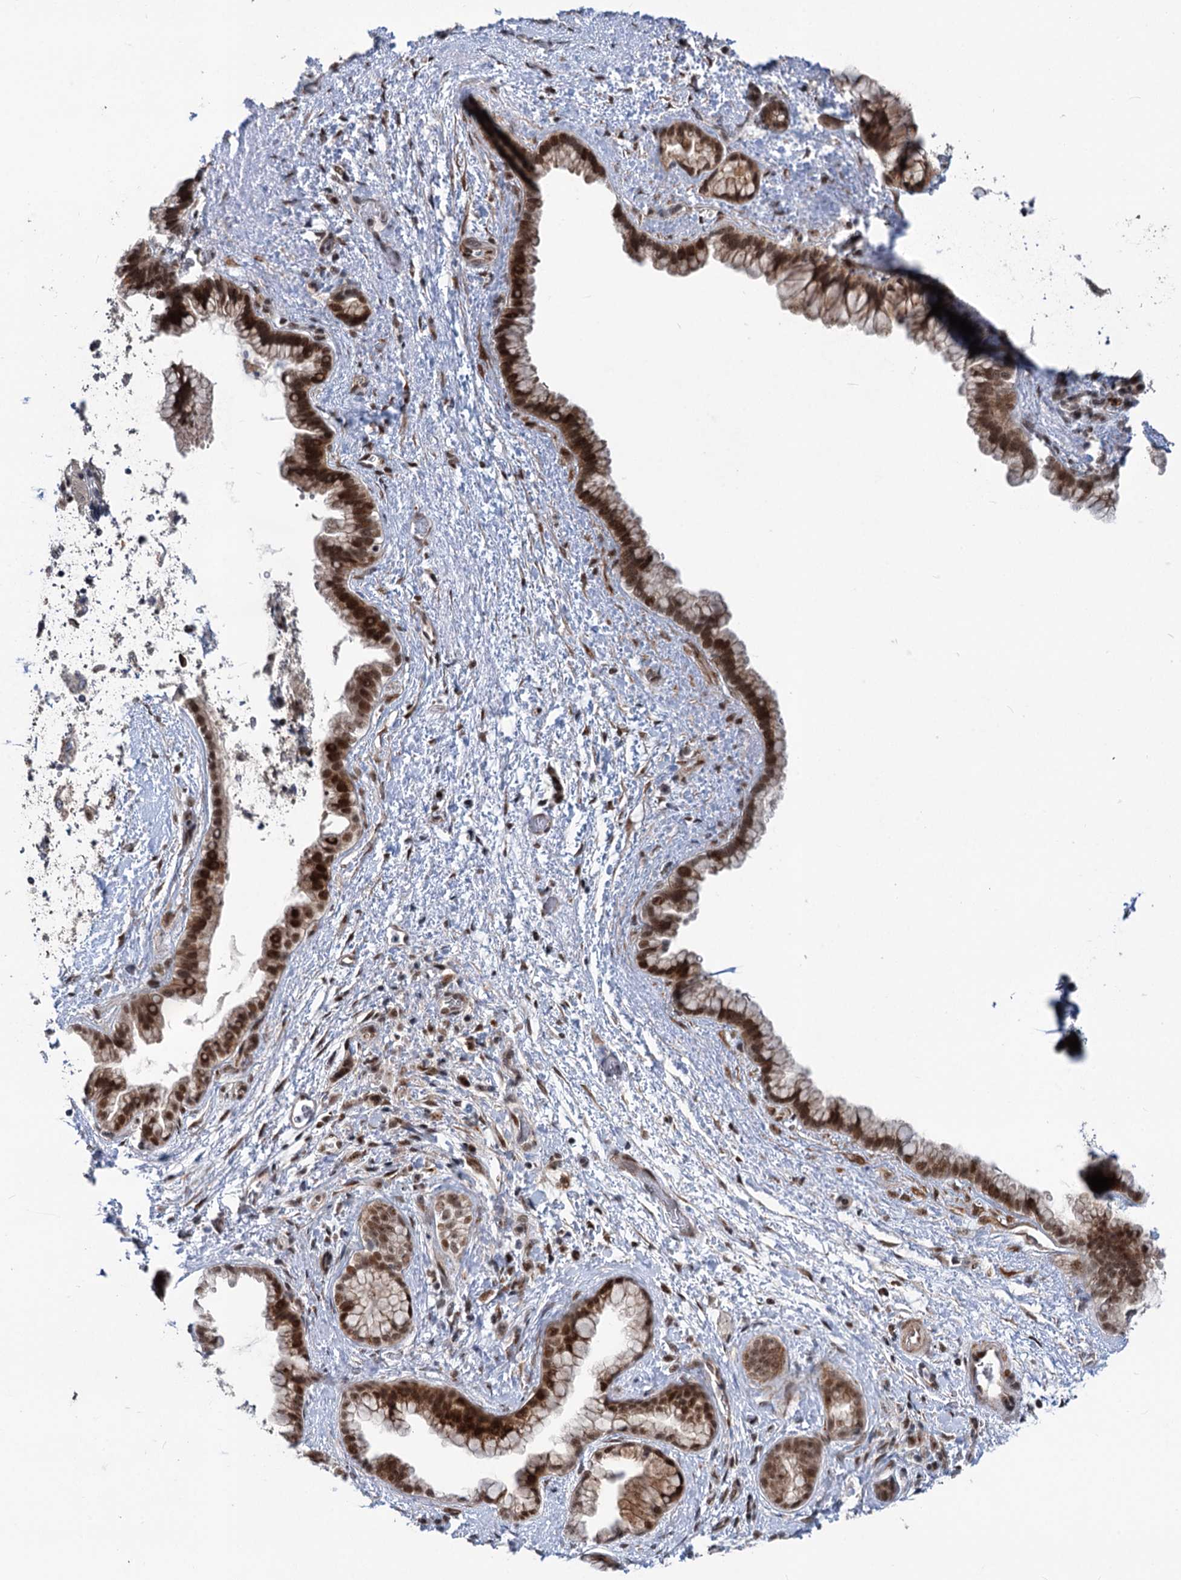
{"staining": {"intensity": "moderate", "quantity": ">75%", "location": "nuclear"}, "tissue": "pancreatic cancer", "cell_type": "Tumor cells", "image_type": "cancer", "snomed": [{"axis": "morphology", "description": "Adenocarcinoma, NOS"}, {"axis": "topography", "description": "Pancreas"}], "caption": "Immunohistochemical staining of human pancreatic adenocarcinoma displays moderate nuclear protein expression in about >75% of tumor cells.", "gene": "PHF8", "patient": {"sex": "female", "age": 78}}